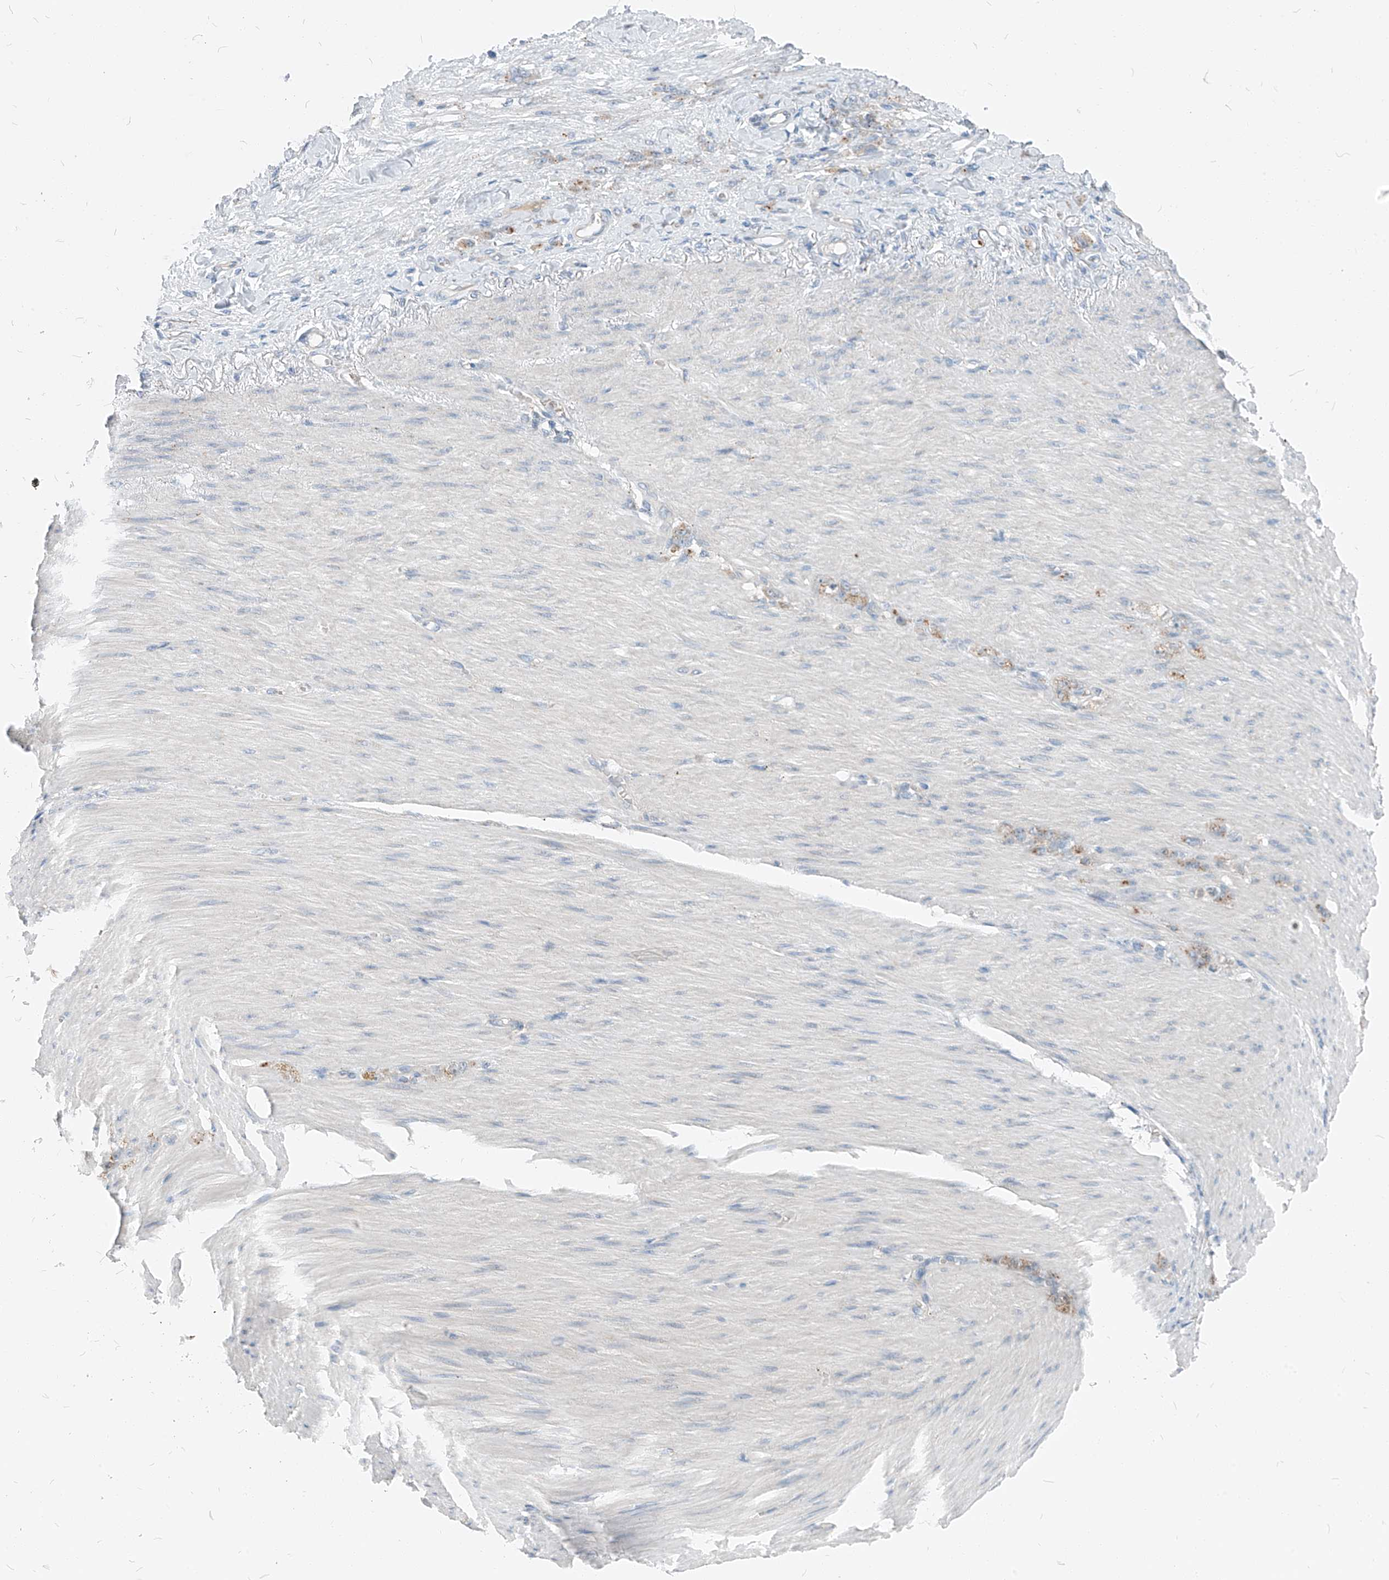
{"staining": {"intensity": "weak", "quantity": "25%-75%", "location": "cytoplasmic/membranous"}, "tissue": "stomach cancer", "cell_type": "Tumor cells", "image_type": "cancer", "snomed": [{"axis": "morphology", "description": "Normal tissue, NOS"}, {"axis": "morphology", "description": "Adenocarcinoma, NOS"}, {"axis": "topography", "description": "Stomach"}], "caption": "Immunohistochemical staining of human stomach adenocarcinoma shows low levels of weak cytoplasmic/membranous protein positivity in about 25%-75% of tumor cells. (Brightfield microscopy of DAB IHC at high magnification).", "gene": "CHMP2B", "patient": {"sex": "male", "age": 82}}